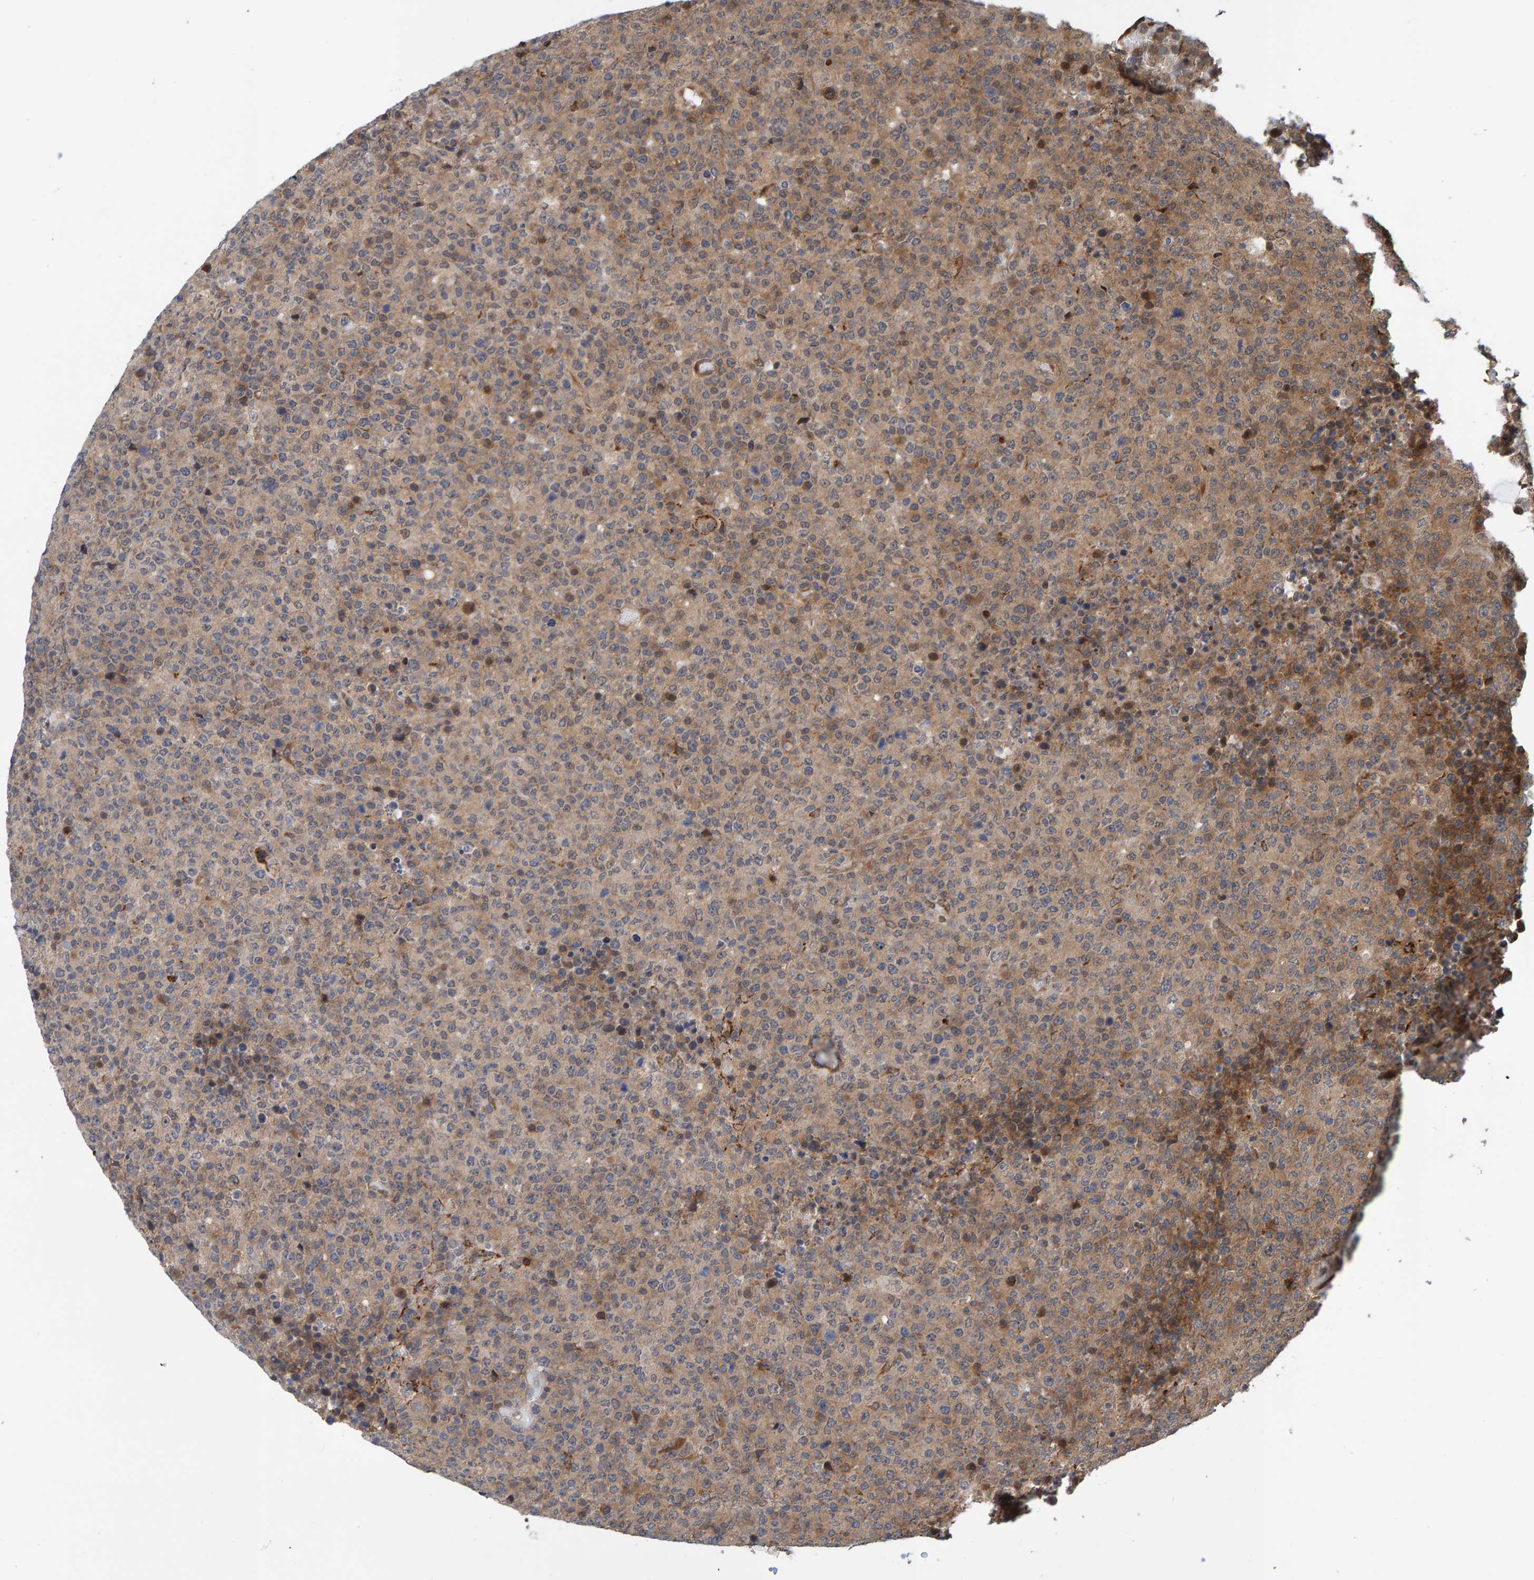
{"staining": {"intensity": "moderate", "quantity": "25%-75%", "location": "cytoplasmic/membranous"}, "tissue": "lymphoma", "cell_type": "Tumor cells", "image_type": "cancer", "snomed": [{"axis": "morphology", "description": "Malignant lymphoma, non-Hodgkin's type, High grade"}, {"axis": "topography", "description": "Lymph node"}], "caption": "IHC image of lymphoma stained for a protein (brown), which shows medium levels of moderate cytoplasmic/membranous staining in approximately 25%-75% of tumor cells.", "gene": "SCRN2", "patient": {"sex": "male", "age": 13}}